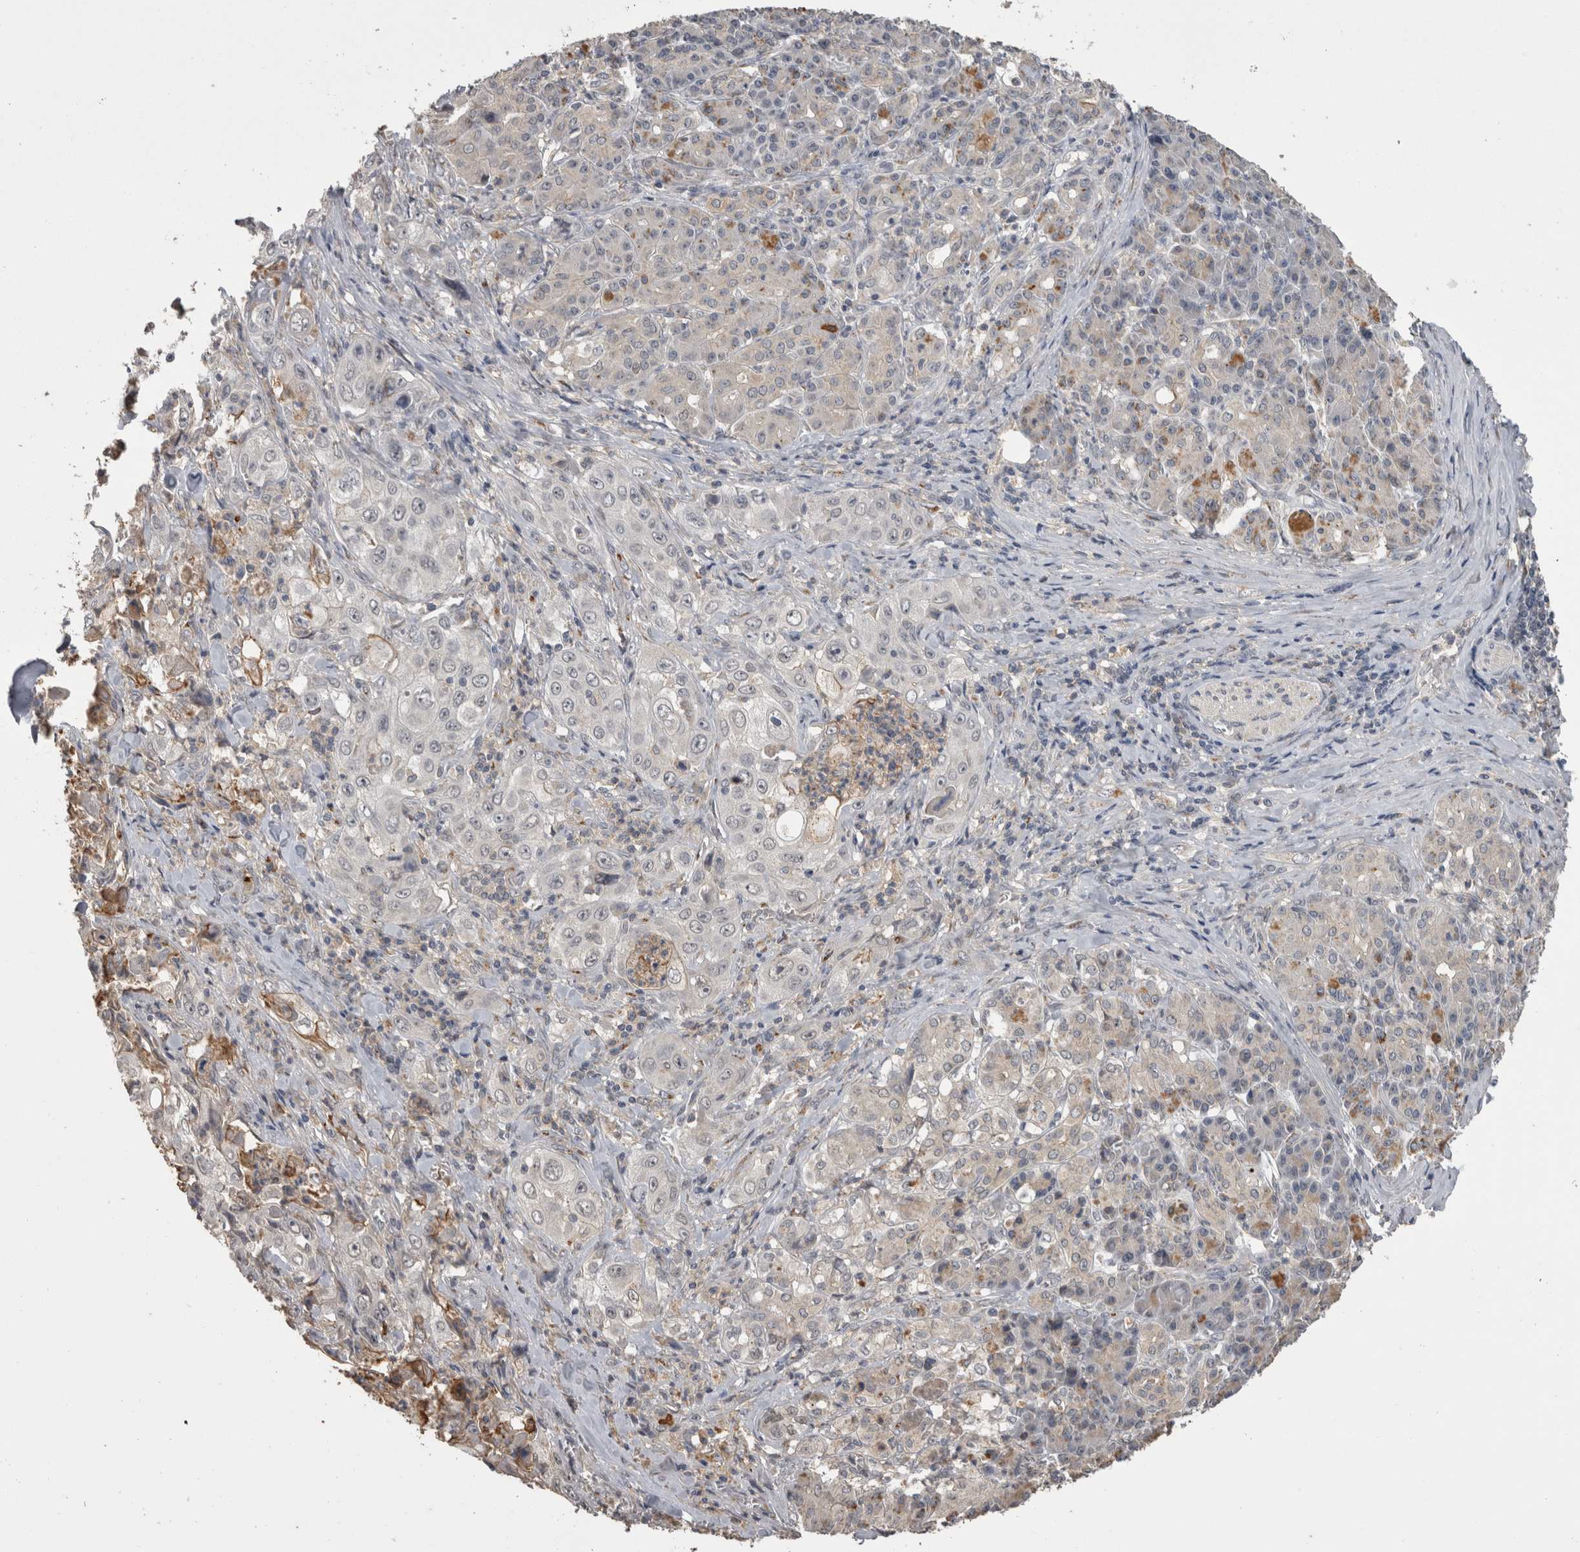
{"staining": {"intensity": "negative", "quantity": "none", "location": "none"}, "tissue": "pancreatic cancer", "cell_type": "Tumor cells", "image_type": "cancer", "snomed": [{"axis": "morphology", "description": "Adenocarcinoma, NOS"}, {"axis": "topography", "description": "Pancreas"}], "caption": "DAB immunohistochemical staining of pancreatic cancer demonstrates no significant positivity in tumor cells. The staining was performed using DAB to visualize the protein expression in brown, while the nuclei were stained in blue with hematoxylin (Magnification: 20x).", "gene": "ANXA13", "patient": {"sex": "male", "age": 70}}